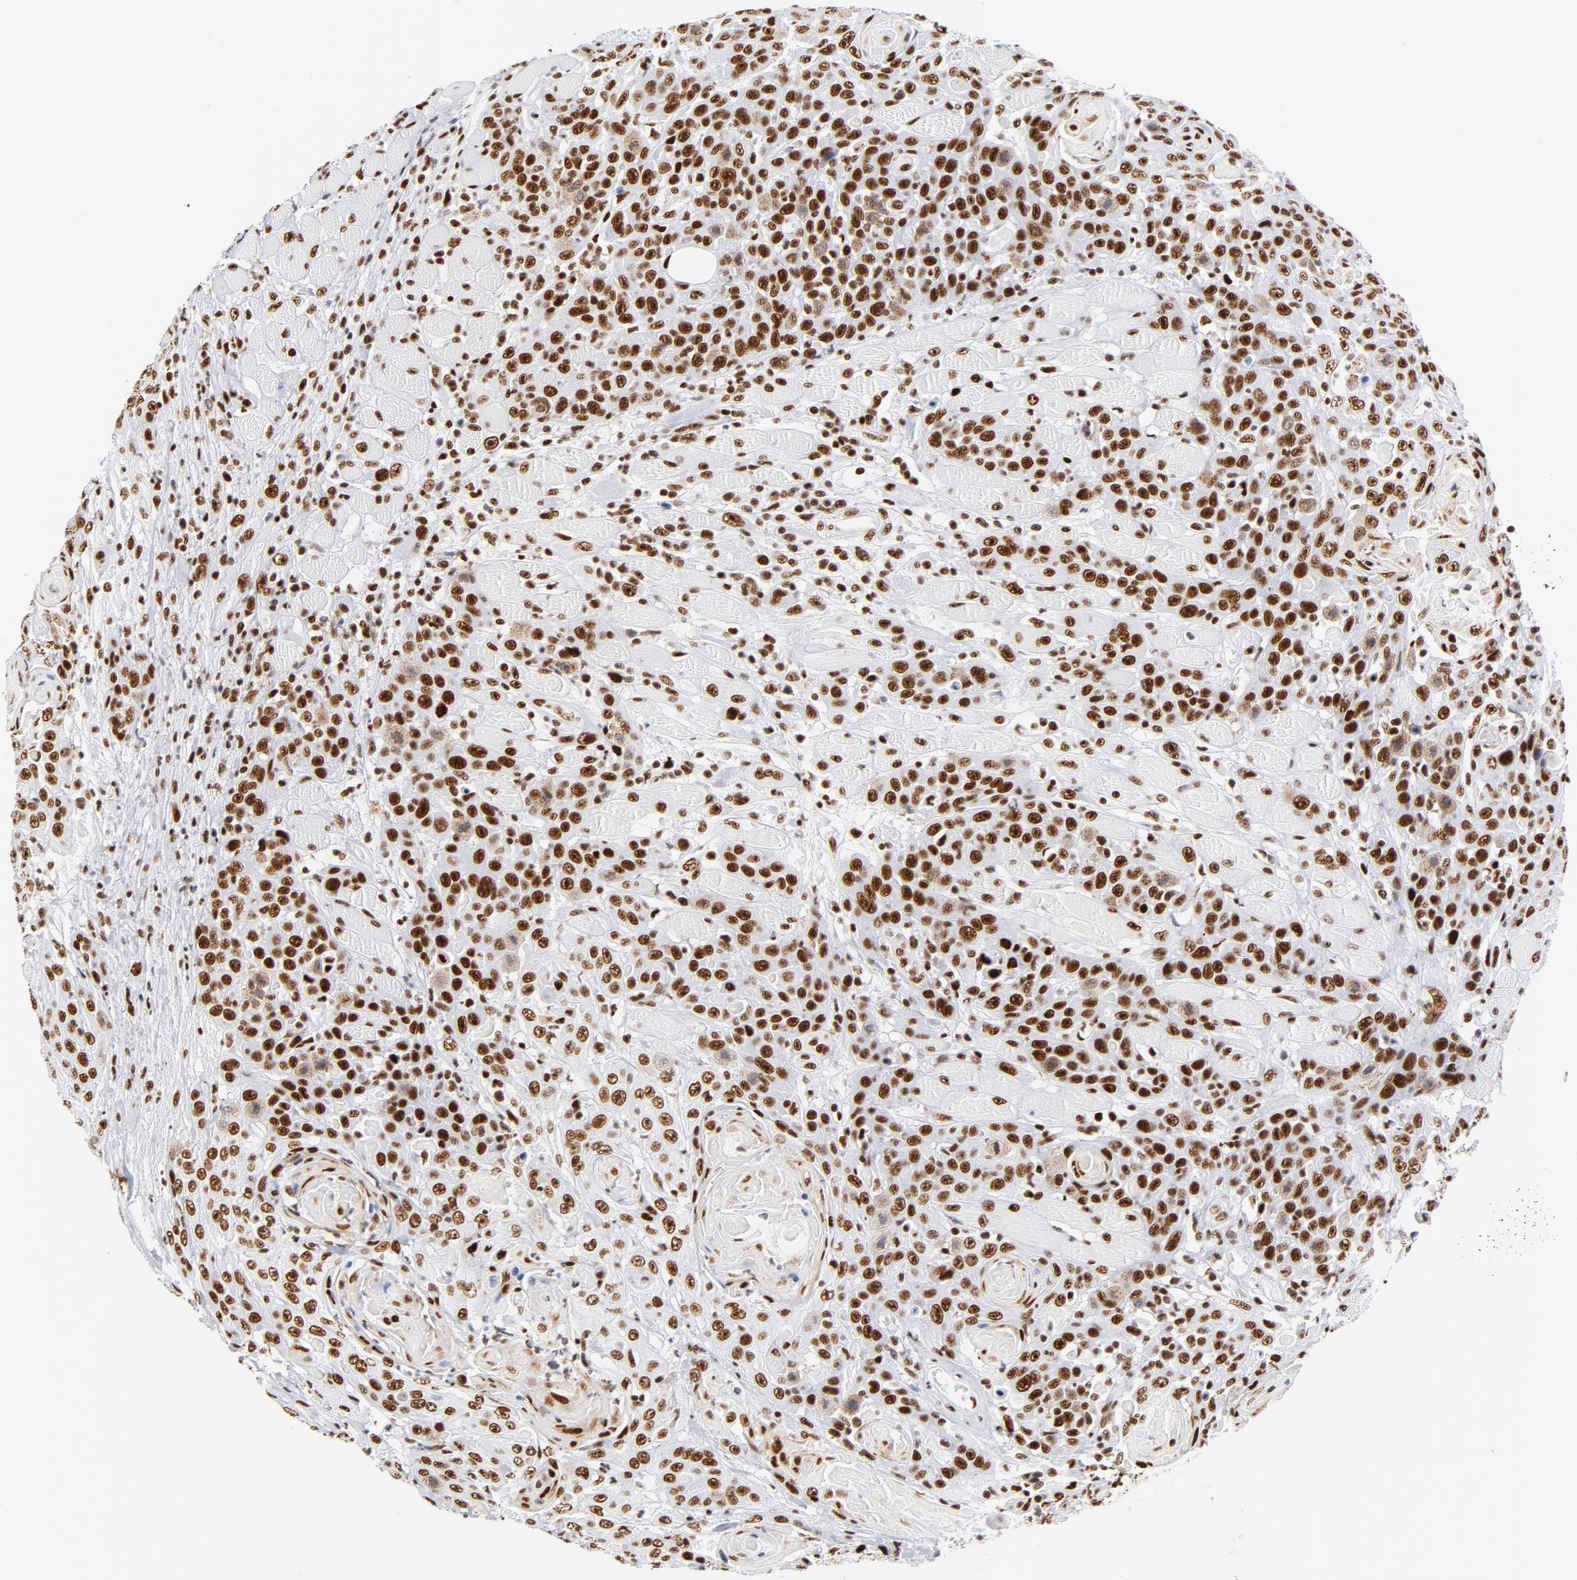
{"staining": {"intensity": "strong", "quantity": ">75%", "location": "nuclear"}, "tissue": "head and neck cancer", "cell_type": "Tumor cells", "image_type": "cancer", "snomed": [{"axis": "morphology", "description": "Squamous cell carcinoma, NOS"}, {"axis": "topography", "description": "Head-Neck"}], "caption": "Strong nuclear protein positivity is present in approximately >75% of tumor cells in head and neck squamous cell carcinoma.", "gene": "XRCC5", "patient": {"sex": "female", "age": 84}}